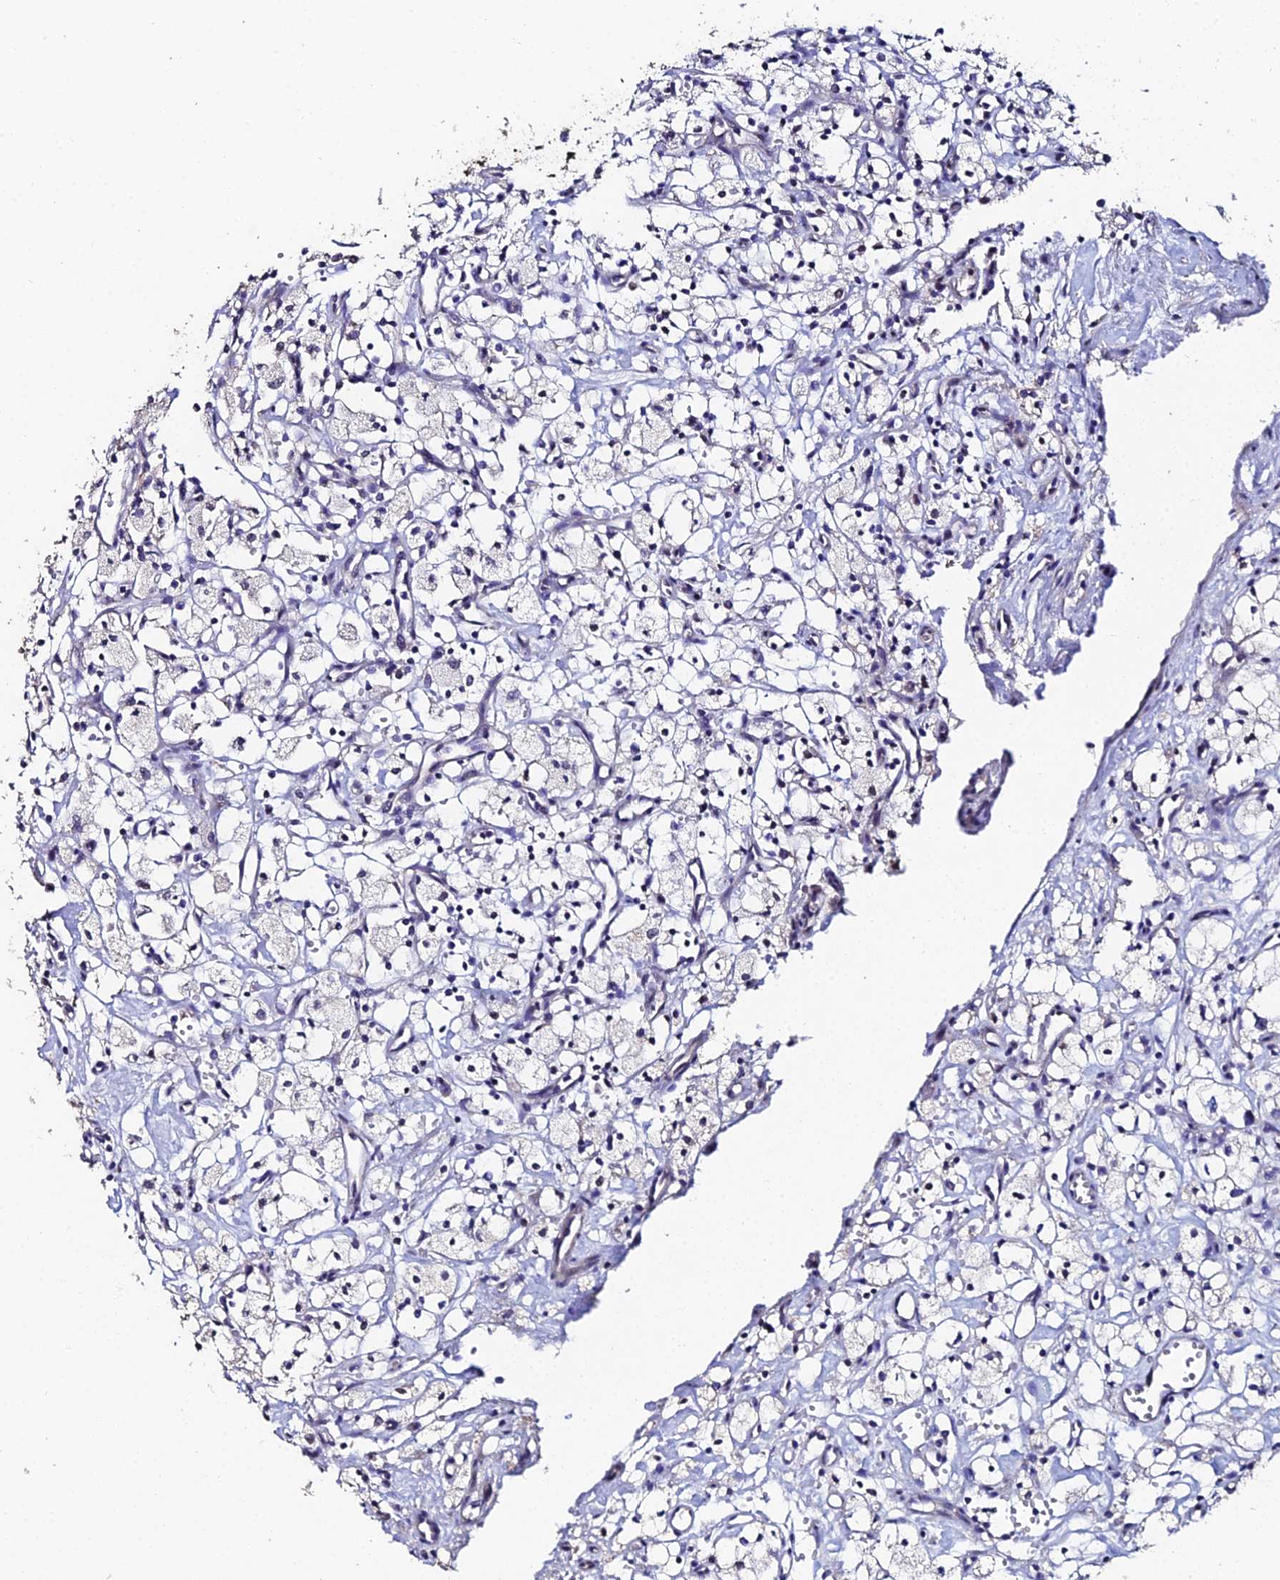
{"staining": {"intensity": "negative", "quantity": "none", "location": "none"}, "tissue": "renal cancer", "cell_type": "Tumor cells", "image_type": "cancer", "snomed": [{"axis": "morphology", "description": "Adenocarcinoma, NOS"}, {"axis": "topography", "description": "Kidney"}], "caption": "Protein analysis of renal adenocarcinoma demonstrates no significant staining in tumor cells.", "gene": "ESRRG", "patient": {"sex": "male", "age": 59}}